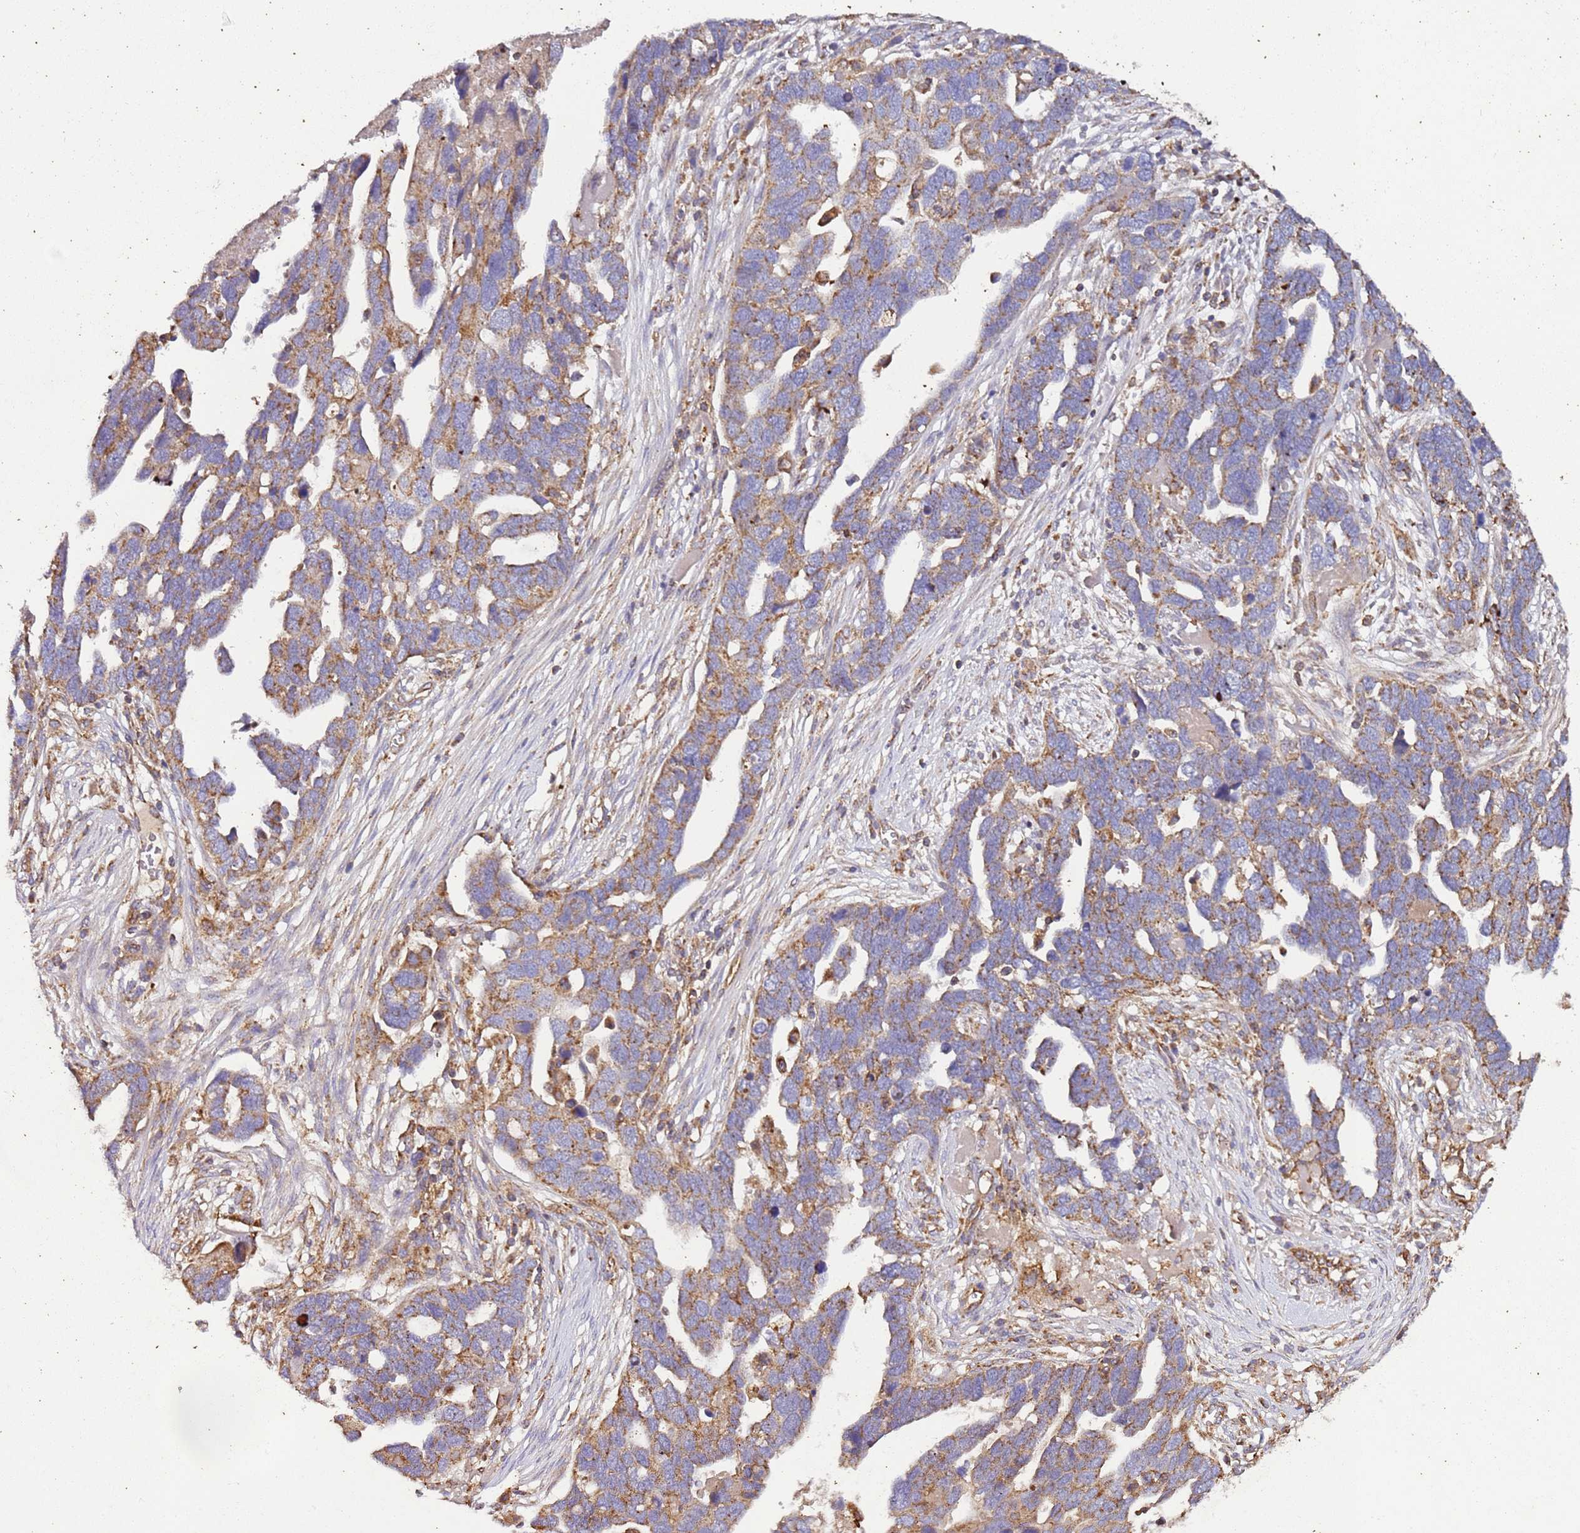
{"staining": {"intensity": "moderate", "quantity": "25%-75%", "location": "cytoplasmic/membranous"}, "tissue": "ovarian cancer", "cell_type": "Tumor cells", "image_type": "cancer", "snomed": [{"axis": "morphology", "description": "Cystadenocarcinoma, serous, NOS"}, {"axis": "topography", "description": "Ovary"}], "caption": "A brown stain shows moderate cytoplasmic/membranous expression of a protein in human ovarian cancer tumor cells. (DAB IHC with brightfield microscopy, high magnification).", "gene": "RMND5A", "patient": {"sex": "female", "age": 54}}